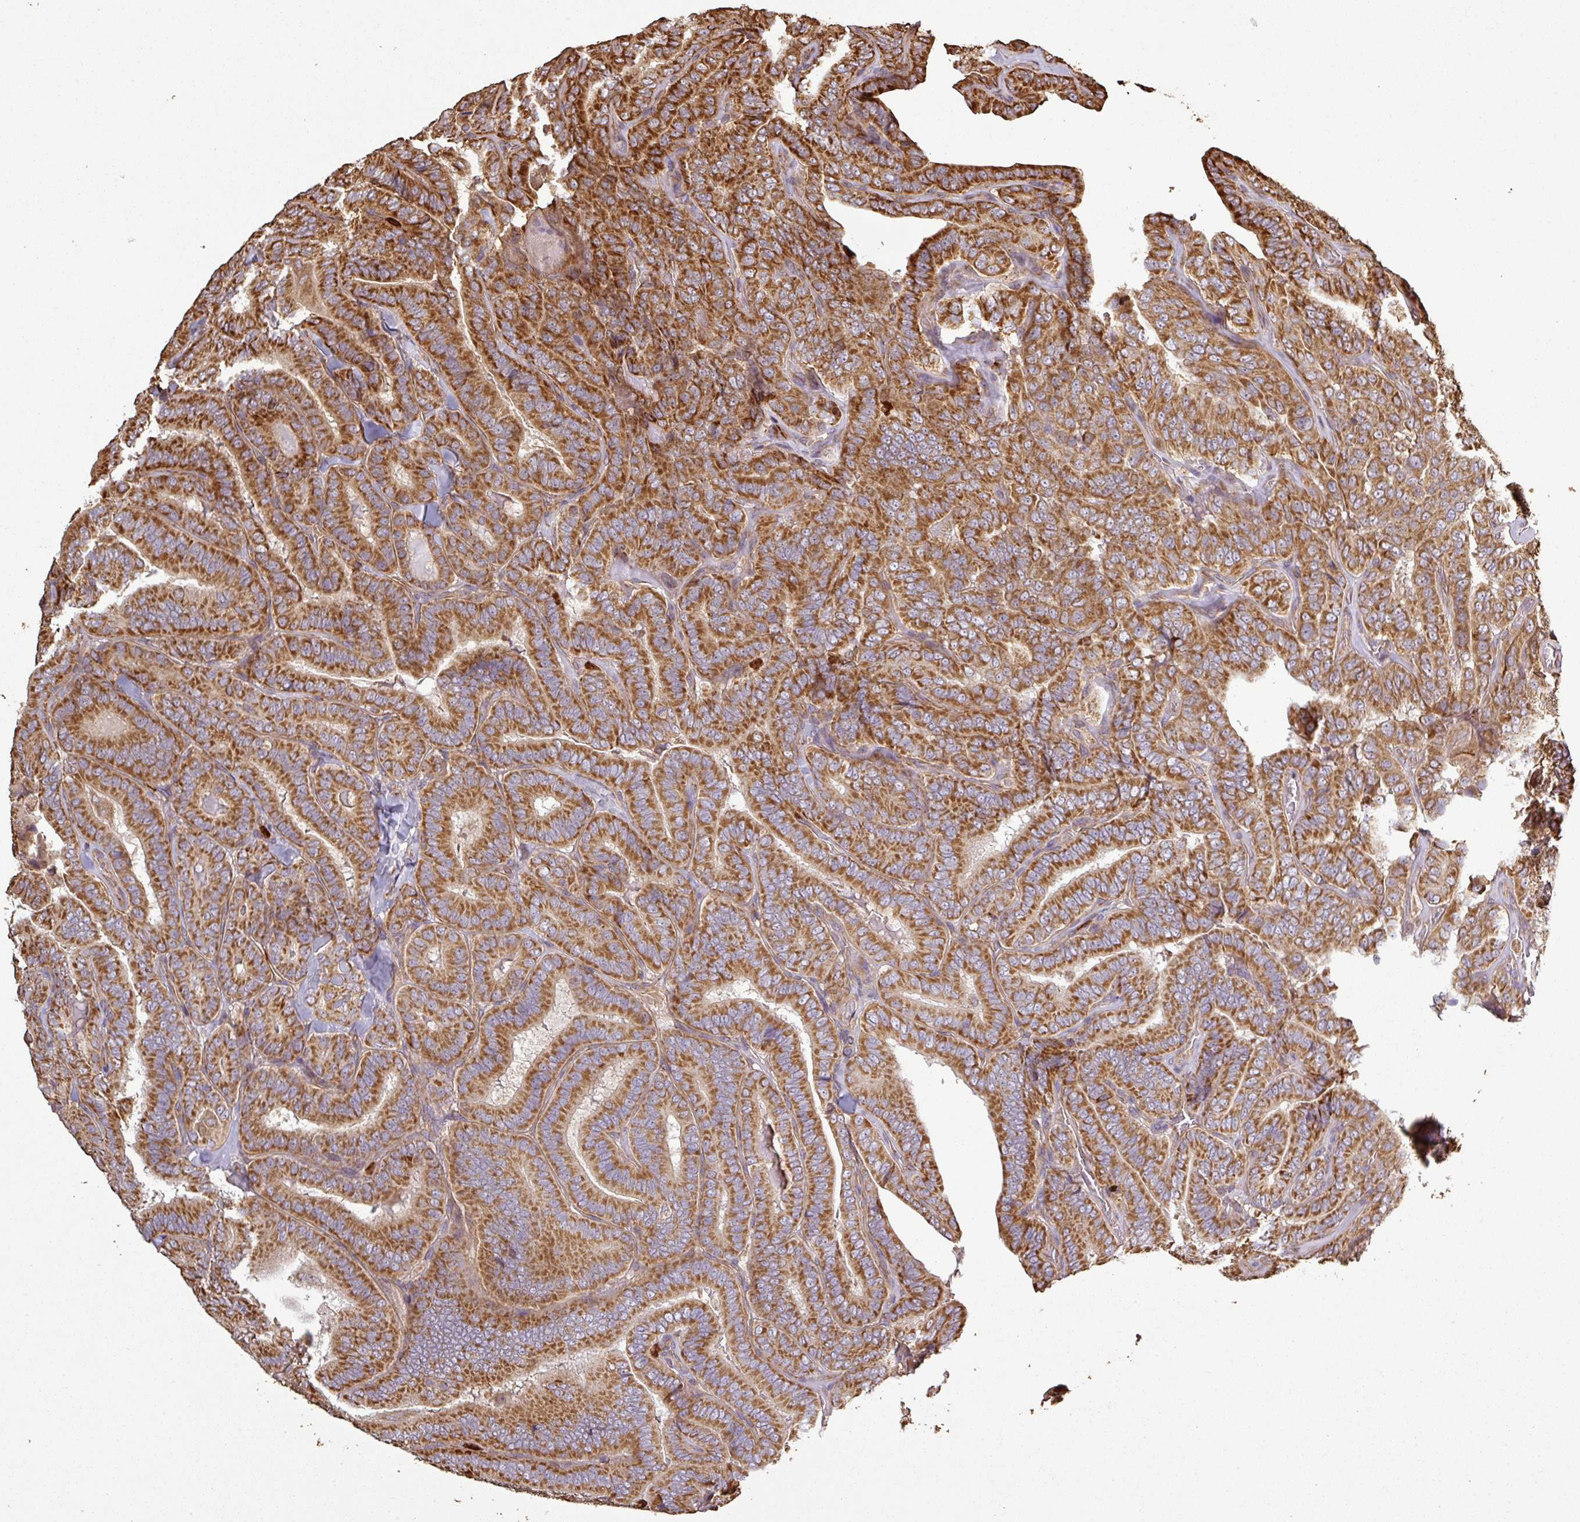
{"staining": {"intensity": "strong", "quantity": ">75%", "location": "cytoplasmic/membranous"}, "tissue": "thyroid cancer", "cell_type": "Tumor cells", "image_type": "cancer", "snomed": [{"axis": "morphology", "description": "Papillary adenocarcinoma, NOS"}, {"axis": "topography", "description": "Thyroid gland"}], "caption": "A high-resolution image shows immunohistochemistry (IHC) staining of thyroid cancer (papillary adenocarcinoma), which shows strong cytoplasmic/membranous staining in about >75% of tumor cells. Using DAB (brown) and hematoxylin (blue) stains, captured at high magnification using brightfield microscopy.", "gene": "PLEKHM1", "patient": {"sex": "male", "age": 61}}